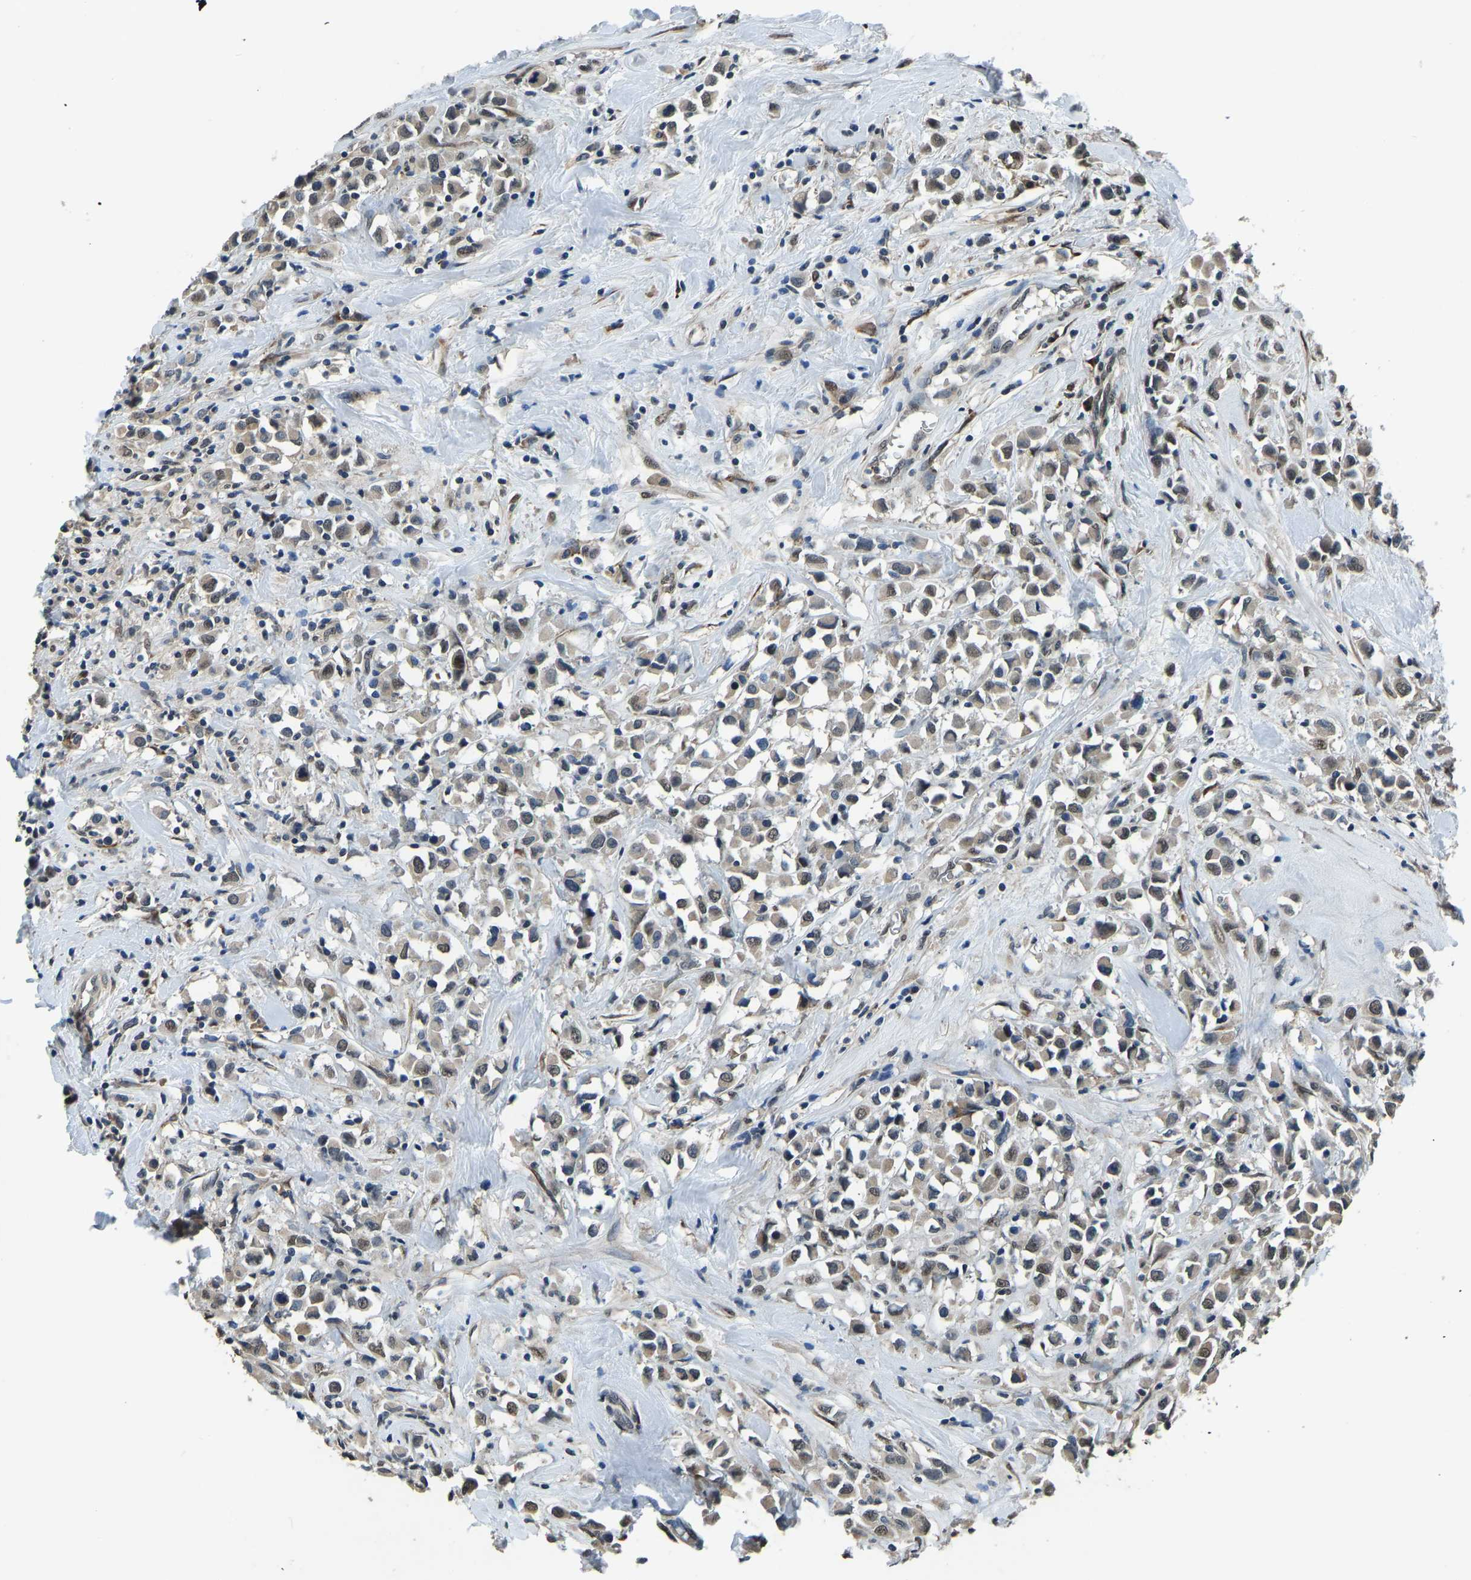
{"staining": {"intensity": "weak", "quantity": ">75%", "location": "cytoplasmic/membranous,nuclear"}, "tissue": "breast cancer", "cell_type": "Tumor cells", "image_type": "cancer", "snomed": [{"axis": "morphology", "description": "Duct carcinoma"}, {"axis": "topography", "description": "Breast"}], "caption": "The micrograph demonstrates a brown stain indicating the presence of a protein in the cytoplasmic/membranous and nuclear of tumor cells in breast invasive ductal carcinoma. (Stains: DAB in brown, nuclei in blue, Microscopy: brightfield microscopy at high magnification).", "gene": "FOS", "patient": {"sex": "female", "age": 61}}